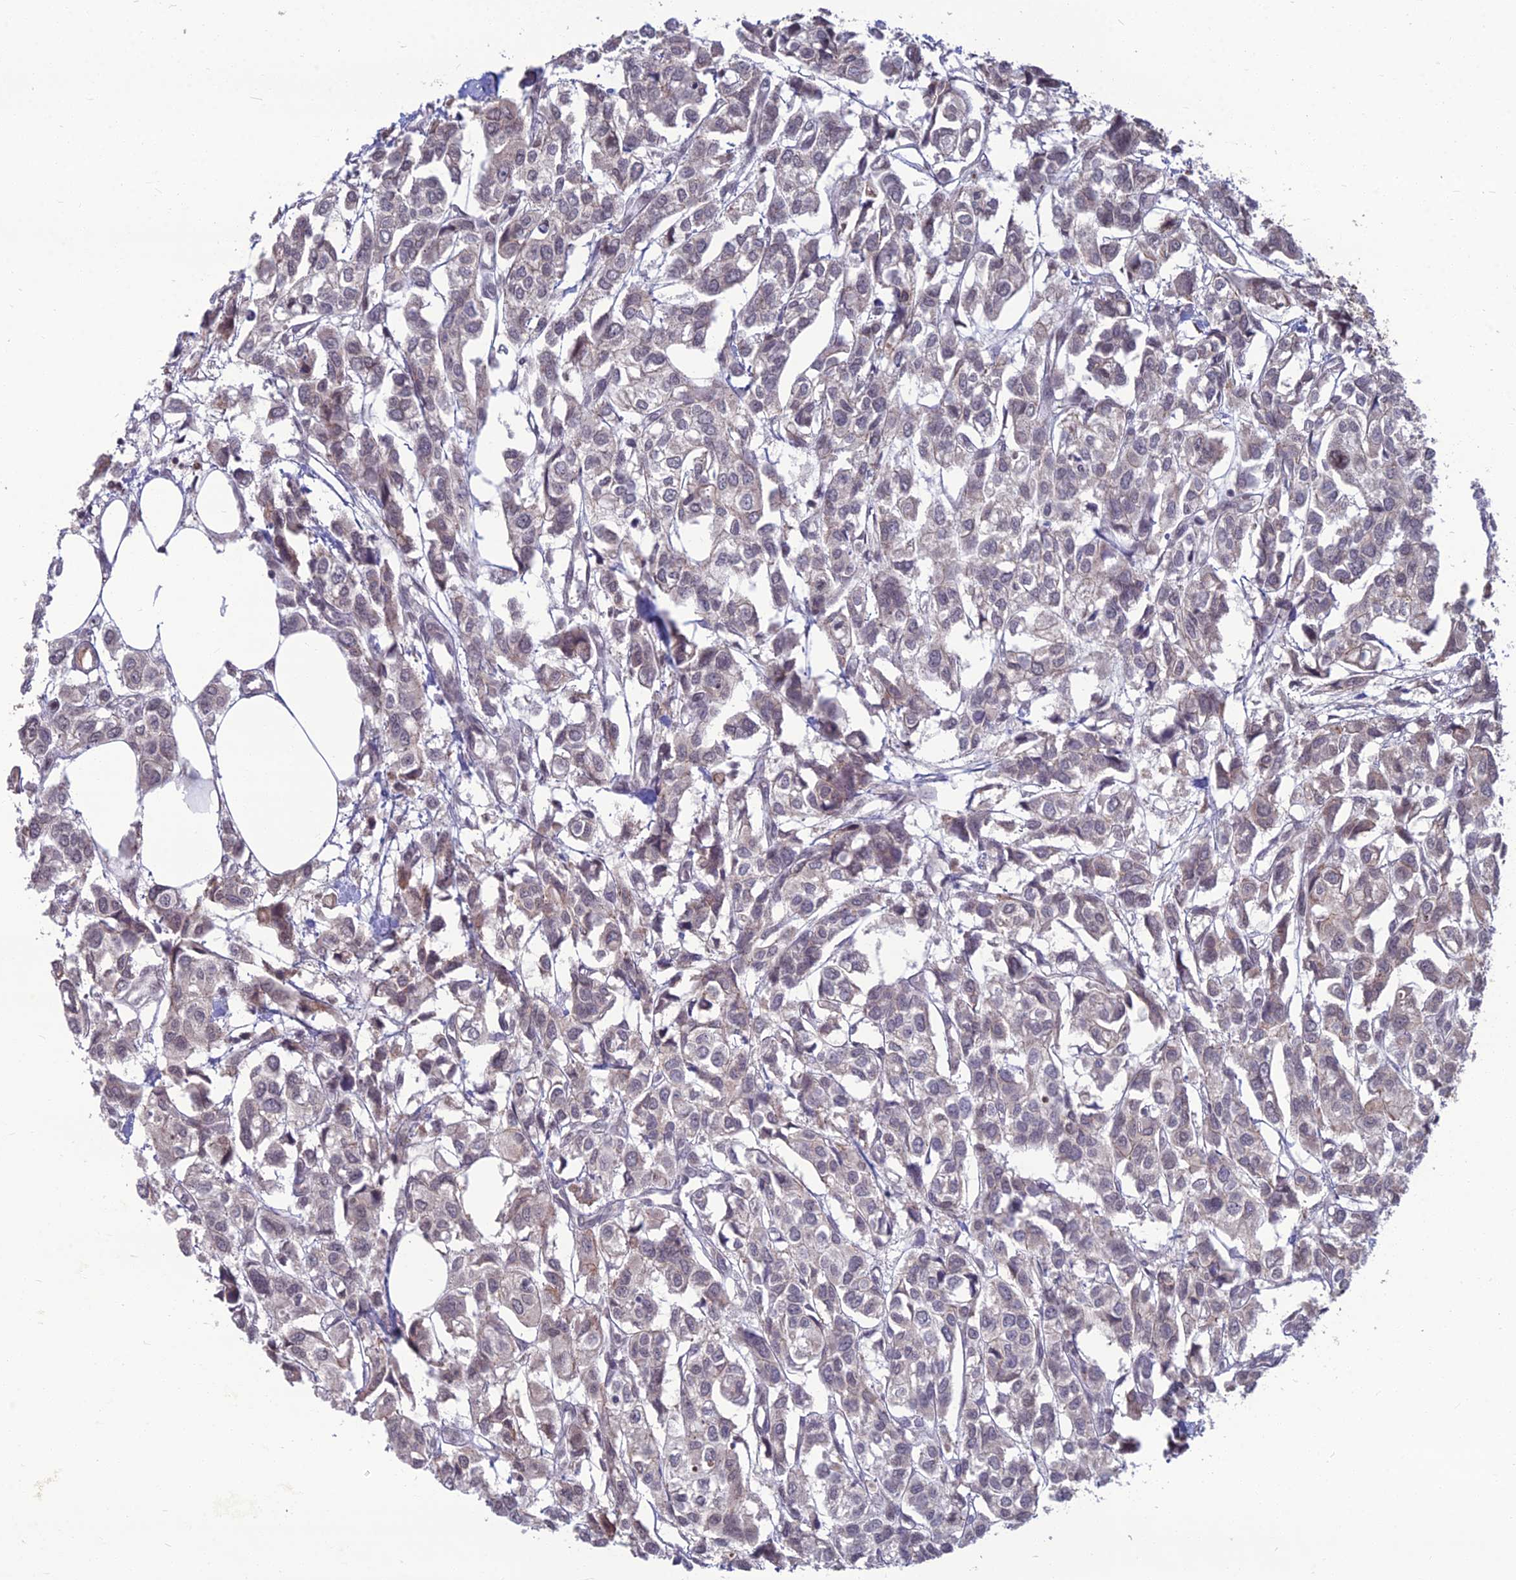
{"staining": {"intensity": "weak", "quantity": "<25%", "location": "cytoplasmic/membranous"}, "tissue": "urothelial cancer", "cell_type": "Tumor cells", "image_type": "cancer", "snomed": [{"axis": "morphology", "description": "Urothelial carcinoma, High grade"}, {"axis": "topography", "description": "Urinary bladder"}], "caption": "Immunohistochemistry image of urothelial cancer stained for a protein (brown), which reveals no expression in tumor cells. Nuclei are stained in blue.", "gene": "OPA3", "patient": {"sex": "male", "age": 67}}